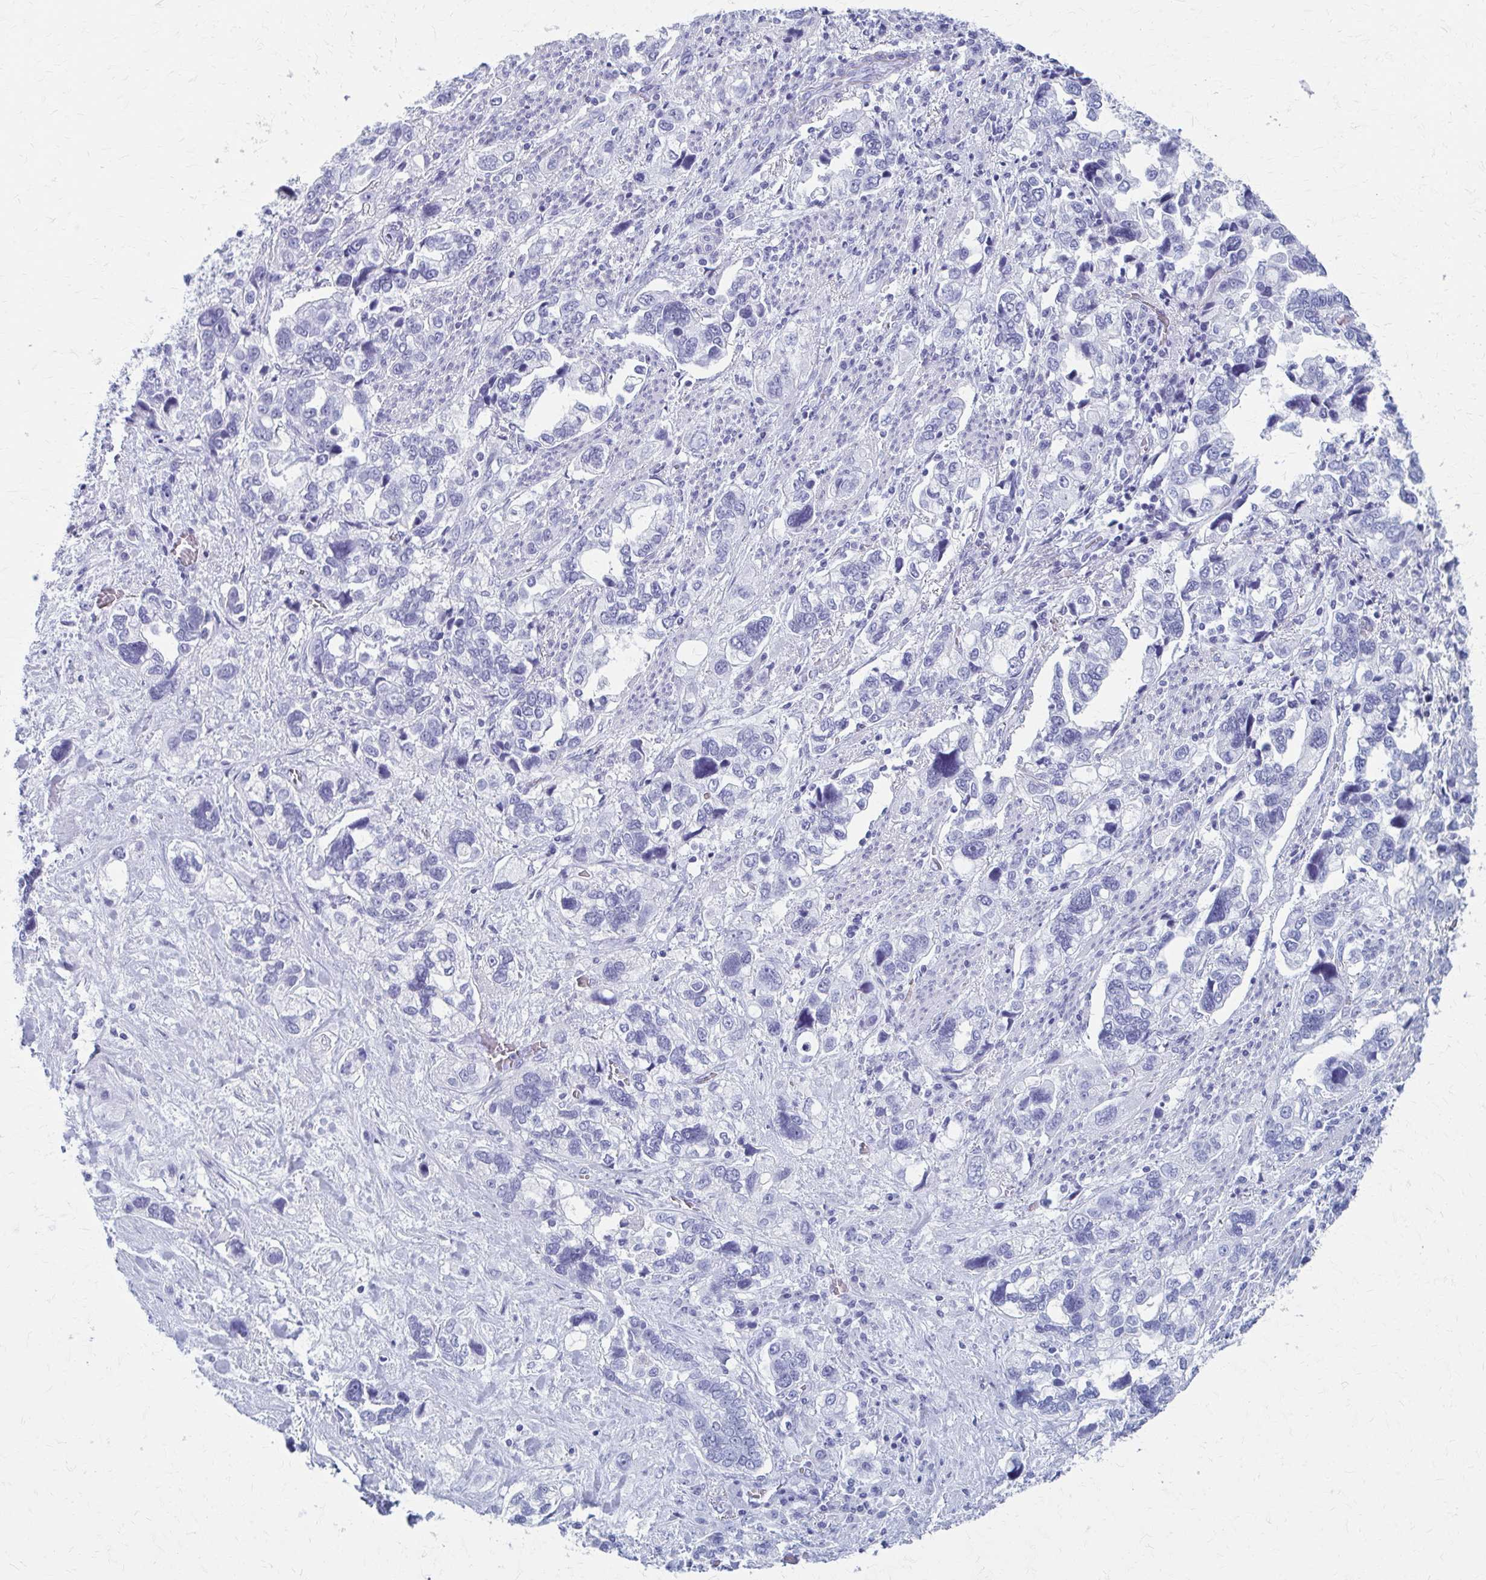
{"staining": {"intensity": "negative", "quantity": "none", "location": "none"}, "tissue": "stomach cancer", "cell_type": "Tumor cells", "image_type": "cancer", "snomed": [{"axis": "morphology", "description": "Adenocarcinoma, NOS"}, {"axis": "topography", "description": "Stomach, upper"}], "caption": "Micrograph shows no protein staining in tumor cells of stomach adenocarcinoma tissue. The staining was performed using DAB to visualize the protein expression in brown, while the nuclei were stained in blue with hematoxylin (Magnification: 20x).", "gene": "CELF5", "patient": {"sex": "female", "age": 81}}